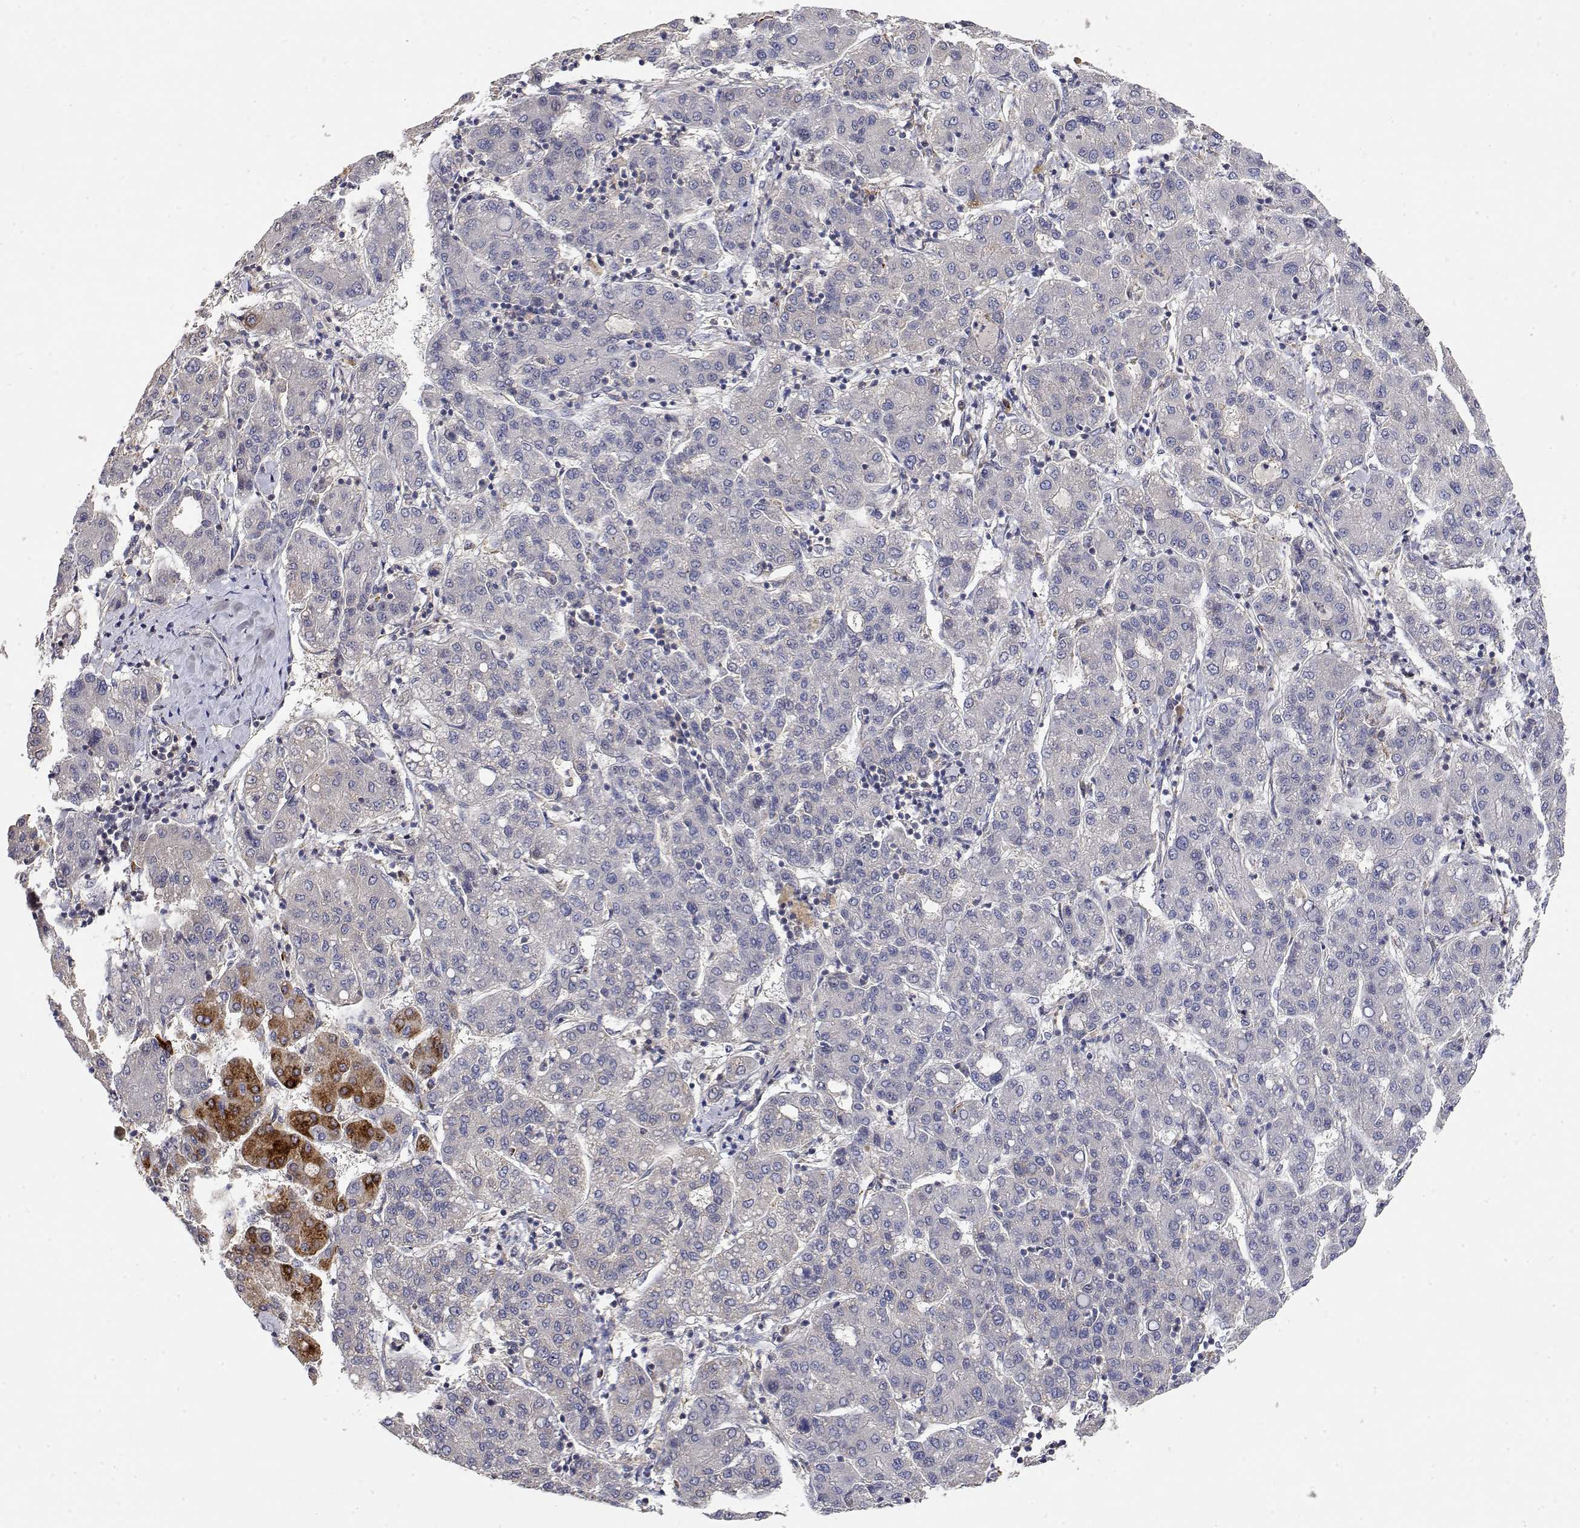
{"staining": {"intensity": "strong", "quantity": "<25%", "location": "cytoplasmic/membranous"}, "tissue": "liver cancer", "cell_type": "Tumor cells", "image_type": "cancer", "snomed": [{"axis": "morphology", "description": "Carcinoma, Hepatocellular, NOS"}, {"axis": "topography", "description": "Liver"}], "caption": "Liver cancer (hepatocellular carcinoma) stained for a protein shows strong cytoplasmic/membranous positivity in tumor cells.", "gene": "LONRF3", "patient": {"sex": "male", "age": 65}}